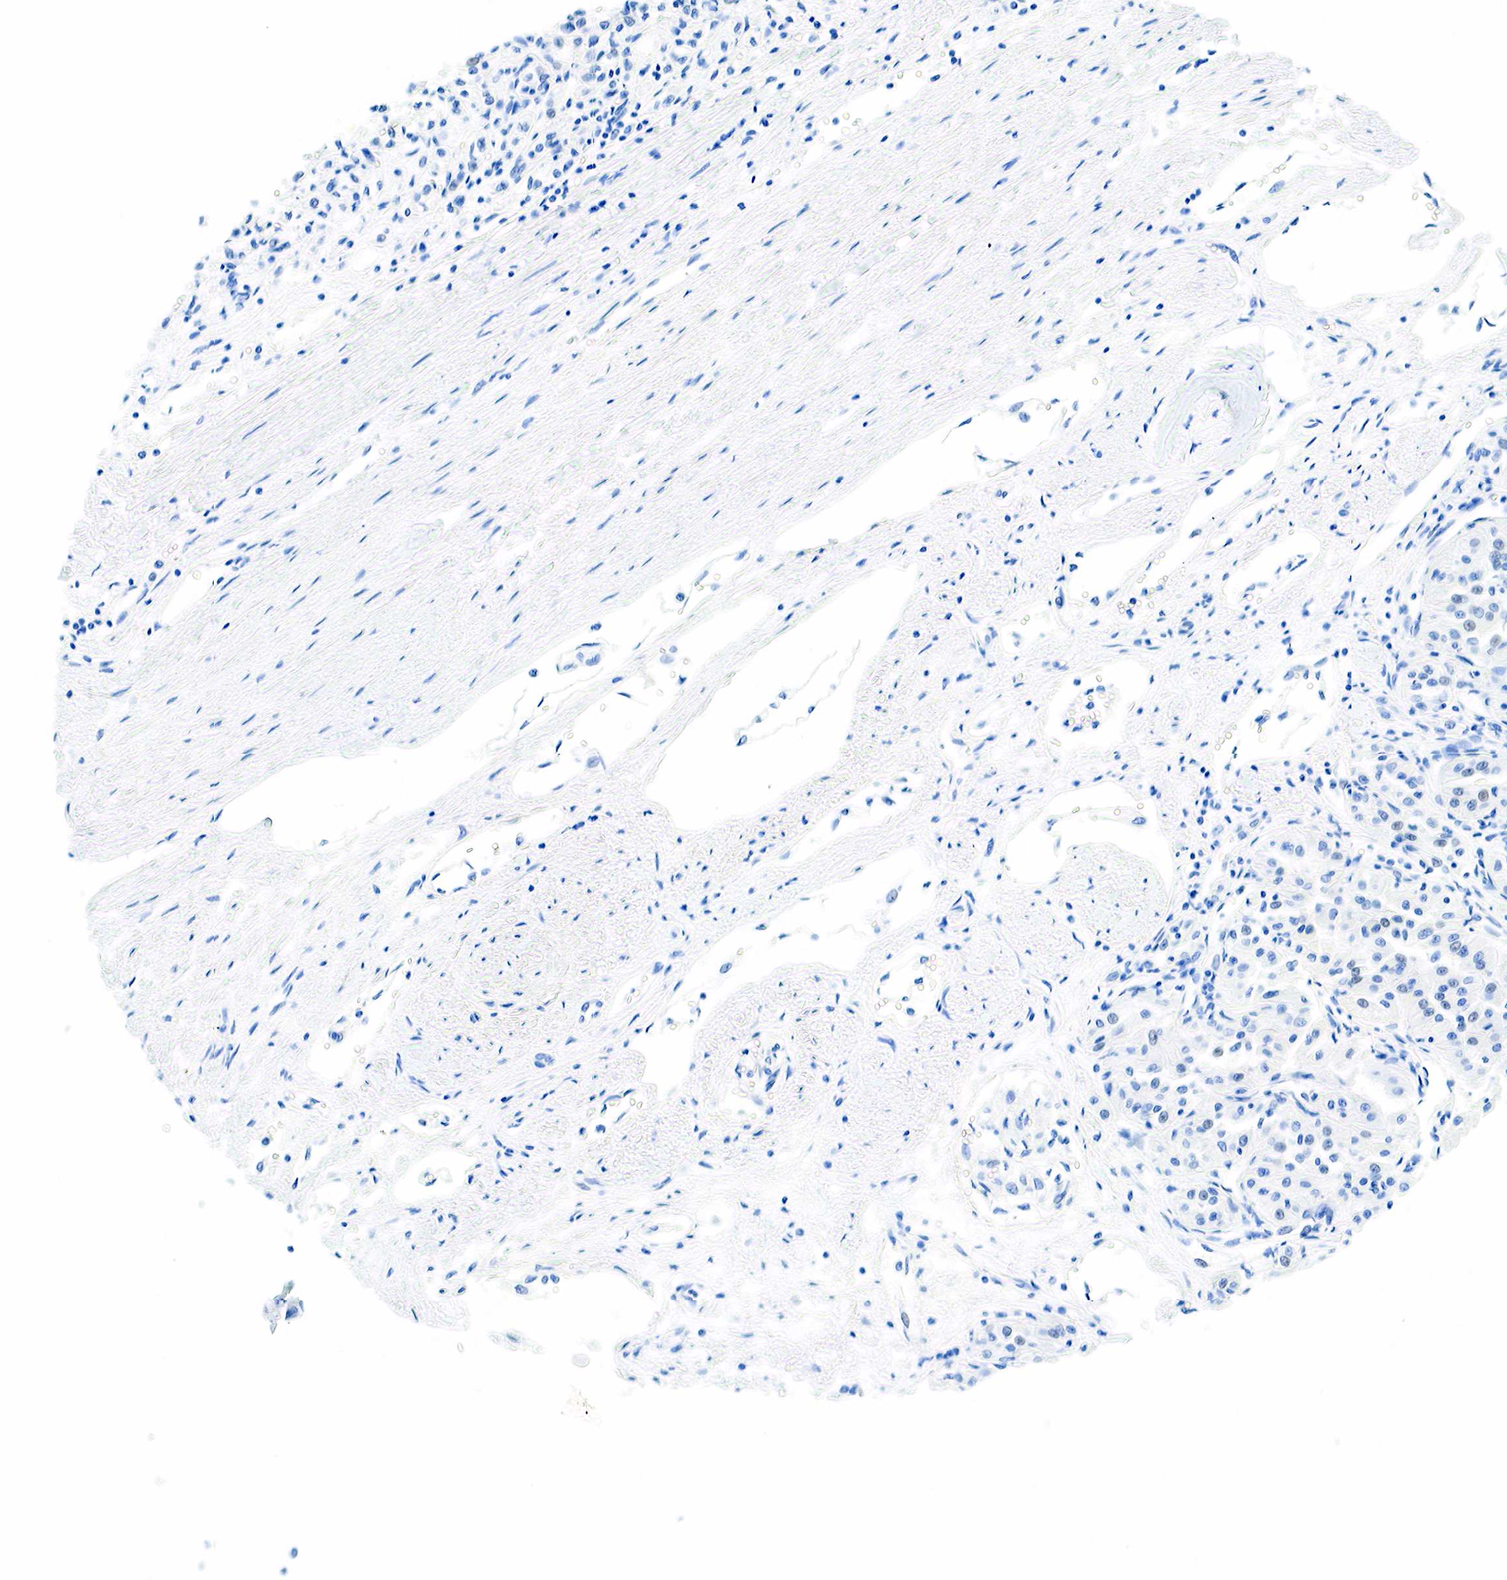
{"staining": {"intensity": "weak", "quantity": "<25%", "location": "cytoplasmic/membranous,nuclear"}, "tissue": "renal cancer", "cell_type": "Tumor cells", "image_type": "cancer", "snomed": [{"axis": "morphology", "description": "Adenocarcinoma, NOS"}, {"axis": "topography", "description": "Kidney"}], "caption": "Tumor cells show no significant protein positivity in renal adenocarcinoma.", "gene": "INHA", "patient": {"sex": "male", "age": 78}}